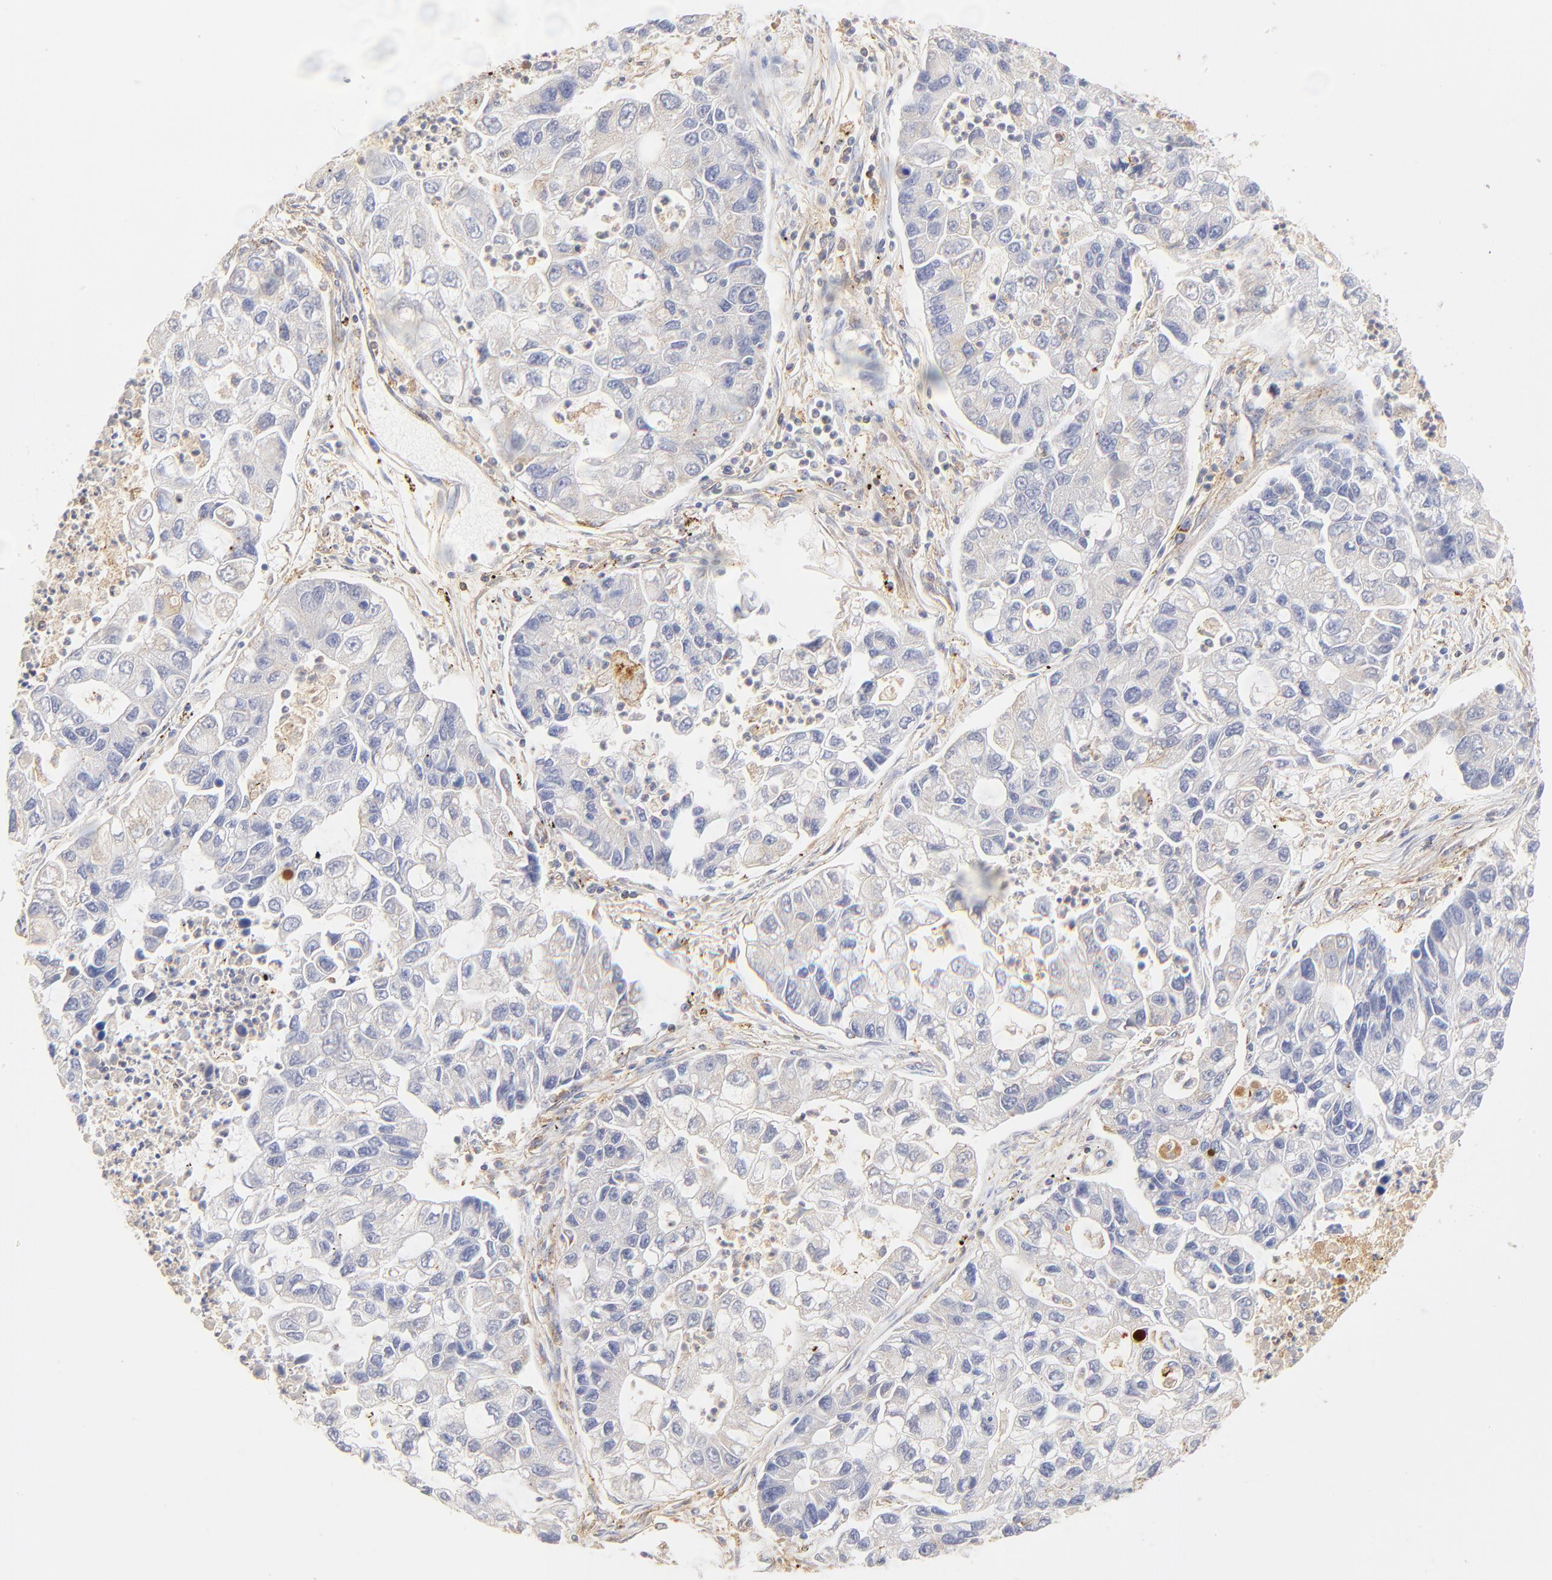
{"staining": {"intensity": "negative", "quantity": "none", "location": "none"}, "tissue": "lung cancer", "cell_type": "Tumor cells", "image_type": "cancer", "snomed": [{"axis": "morphology", "description": "Adenocarcinoma, NOS"}, {"axis": "topography", "description": "Lung"}], "caption": "Lung adenocarcinoma was stained to show a protein in brown. There is no significant expression in tumor cells.", "gene": "MDGA2", "patient": {"sex": "female", "age": 51}}